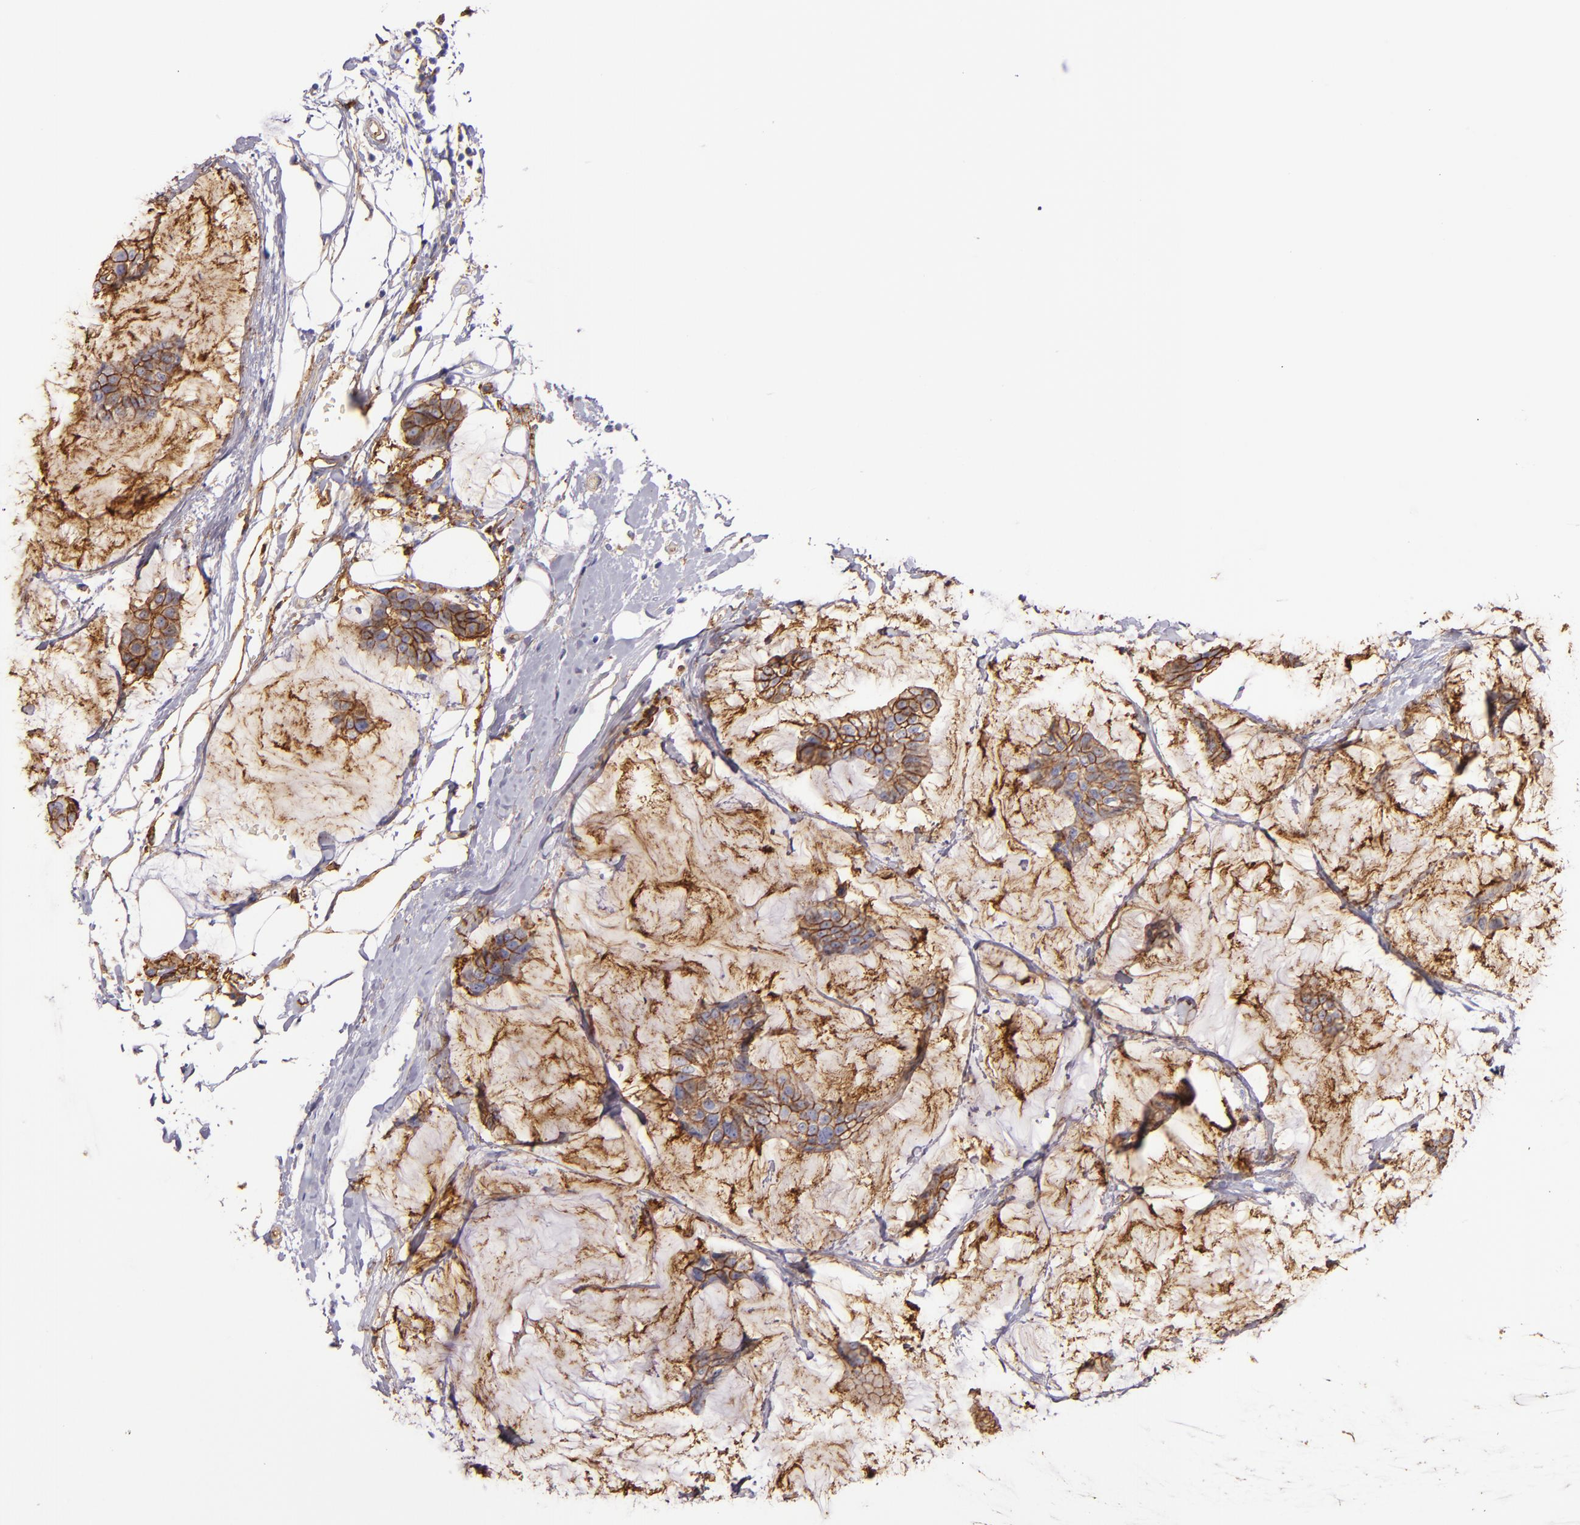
{"staining": {"intensity": "strong", "quantity": ">75%", "location": "cytoplasmic/membranous"}, "tissue": "breast cancer", "cell_type": "Tumor cells", "image_type": "cancer", "snomed": [{"axis": "morphology", "description": "Duct carcinoma"}, {"axis": "topography", "description": "Breast"}], "caption": "A histopathology image of breast infiltrating ductal carcinoma stained for a protein shows strong cytoplasmic/membranous brown staining in tumor cells.", "gene": "CD9", "patient": {"sex": "female", "age": 93}}